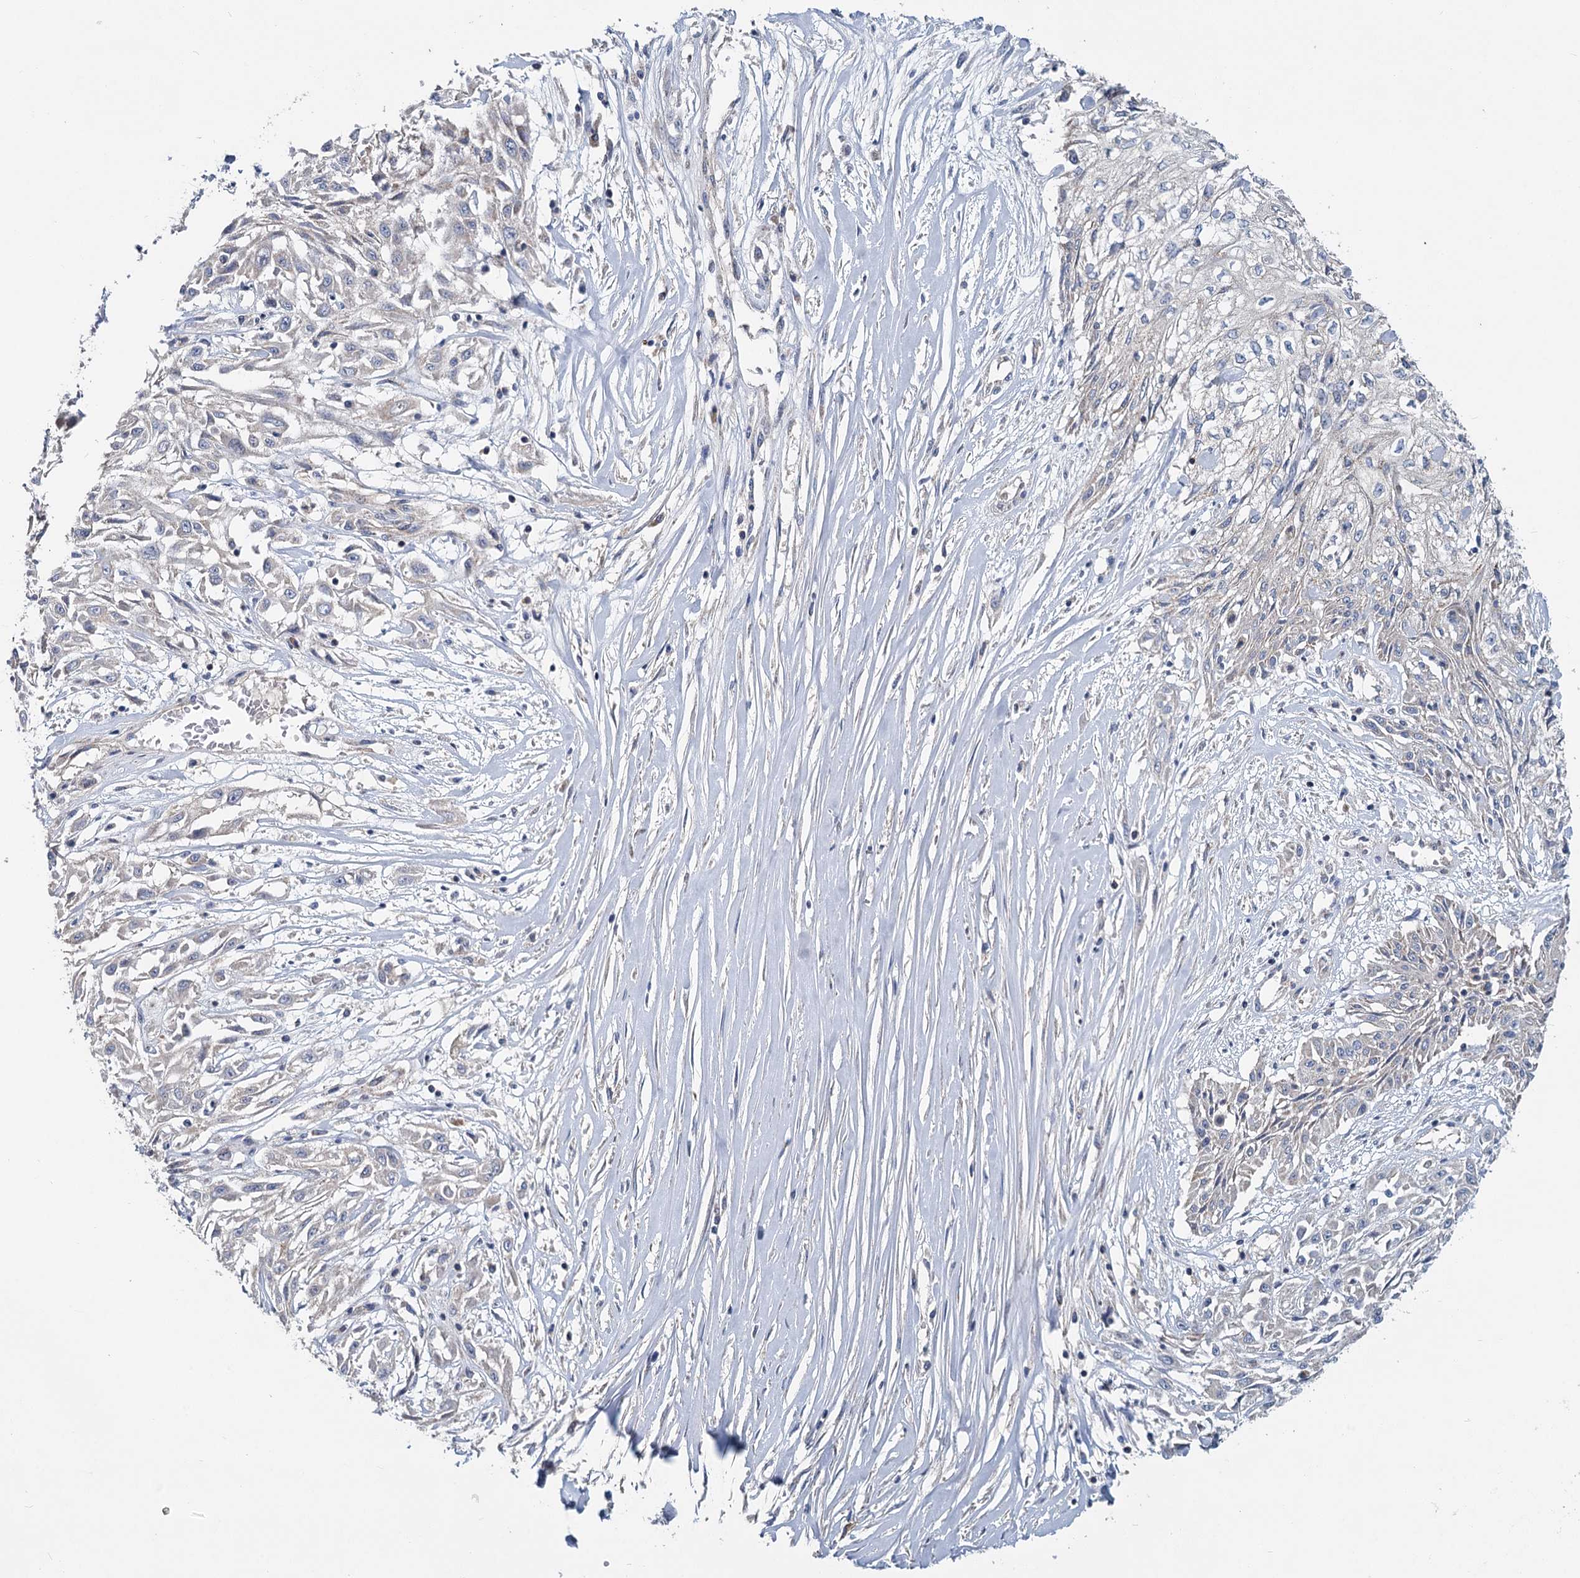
{"staining": {"intensity": "negative", "quantity": "none", "location": "none"}, "tissue": "skin cancer", "cell_type": "Tumor cells", "image_type": "cancer", "snomed": [{"axis": "morphology", "description": "Squamous cell carcinoma, NOS"}, {"axis": "morphology", "description": "Squamous cell carcinoma, metastatic, NOS"}, {"axis": "topography", "description": "Skin"}, {"axis": "topography", "description": "Lymph node"}], "caption": "The immunohistochemistry (IHC) micrograph has no significant staining in tumor cells of skin metastatic squamous cell carcinoma tissue.", "gene": "ANKRD16", "patient": {"sex": "male", "age": 75}}